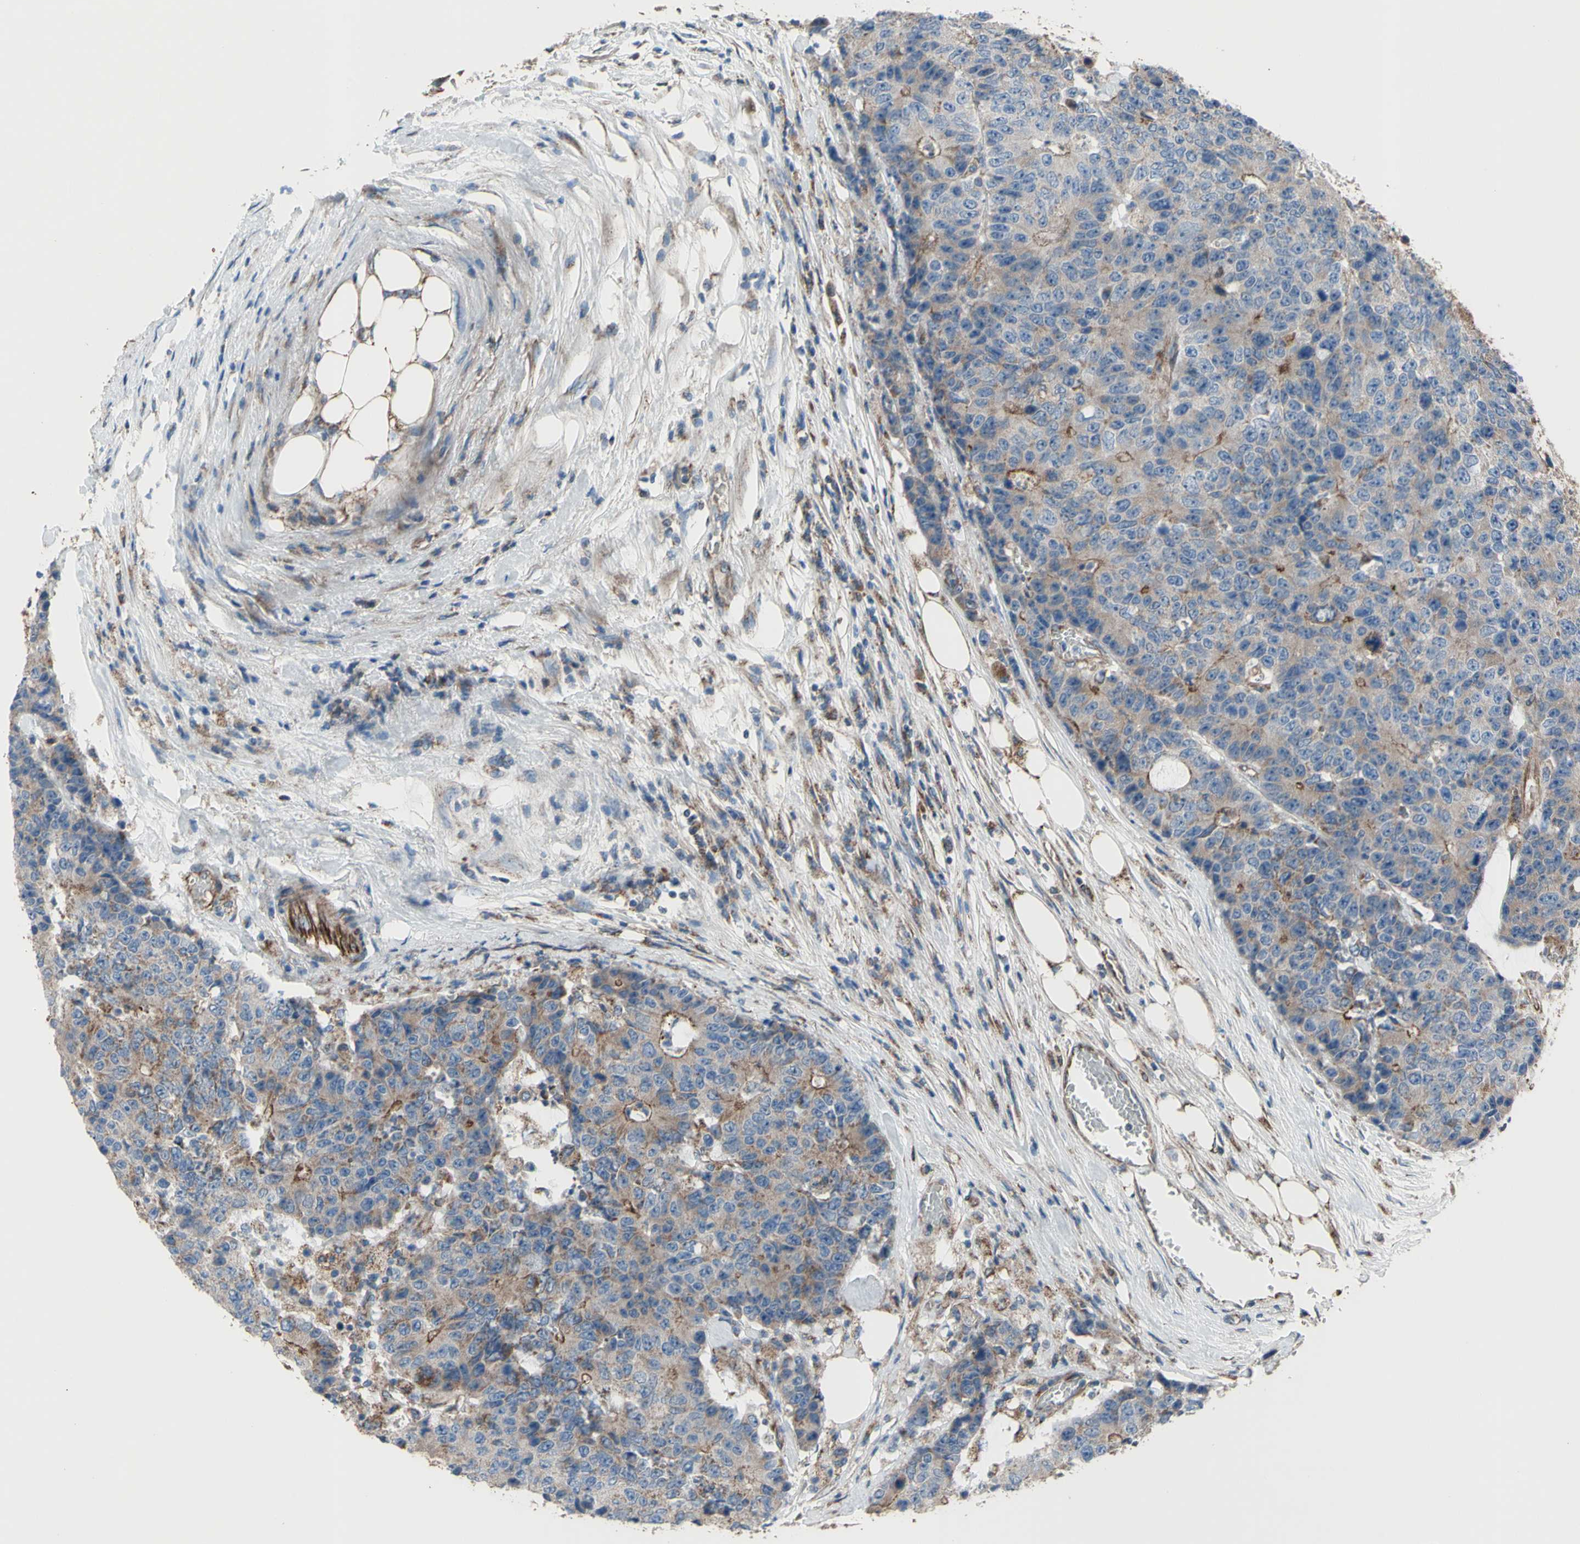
{"staining": {"intensity": "weak", "quantity": ">75%", "location": "cytoplasmic/membranous"}, "tissue": "colorectal cancer", "cell_type": "Tumor cells", "image_type": "cancer", "snomed": [{"axis": "morphology", "description": "Adenocarcinoma, NOS"}, {"axis": "topography", "description": "Colon"}], "caption": "A photomicrograph of human adenocarcinoma (colorectal) stained for a protein displays weak cytoplasmic/membranous brown staining in tumor cells.", "gene": "EMC7", "patient": {"sex": "female", "age": 86}}